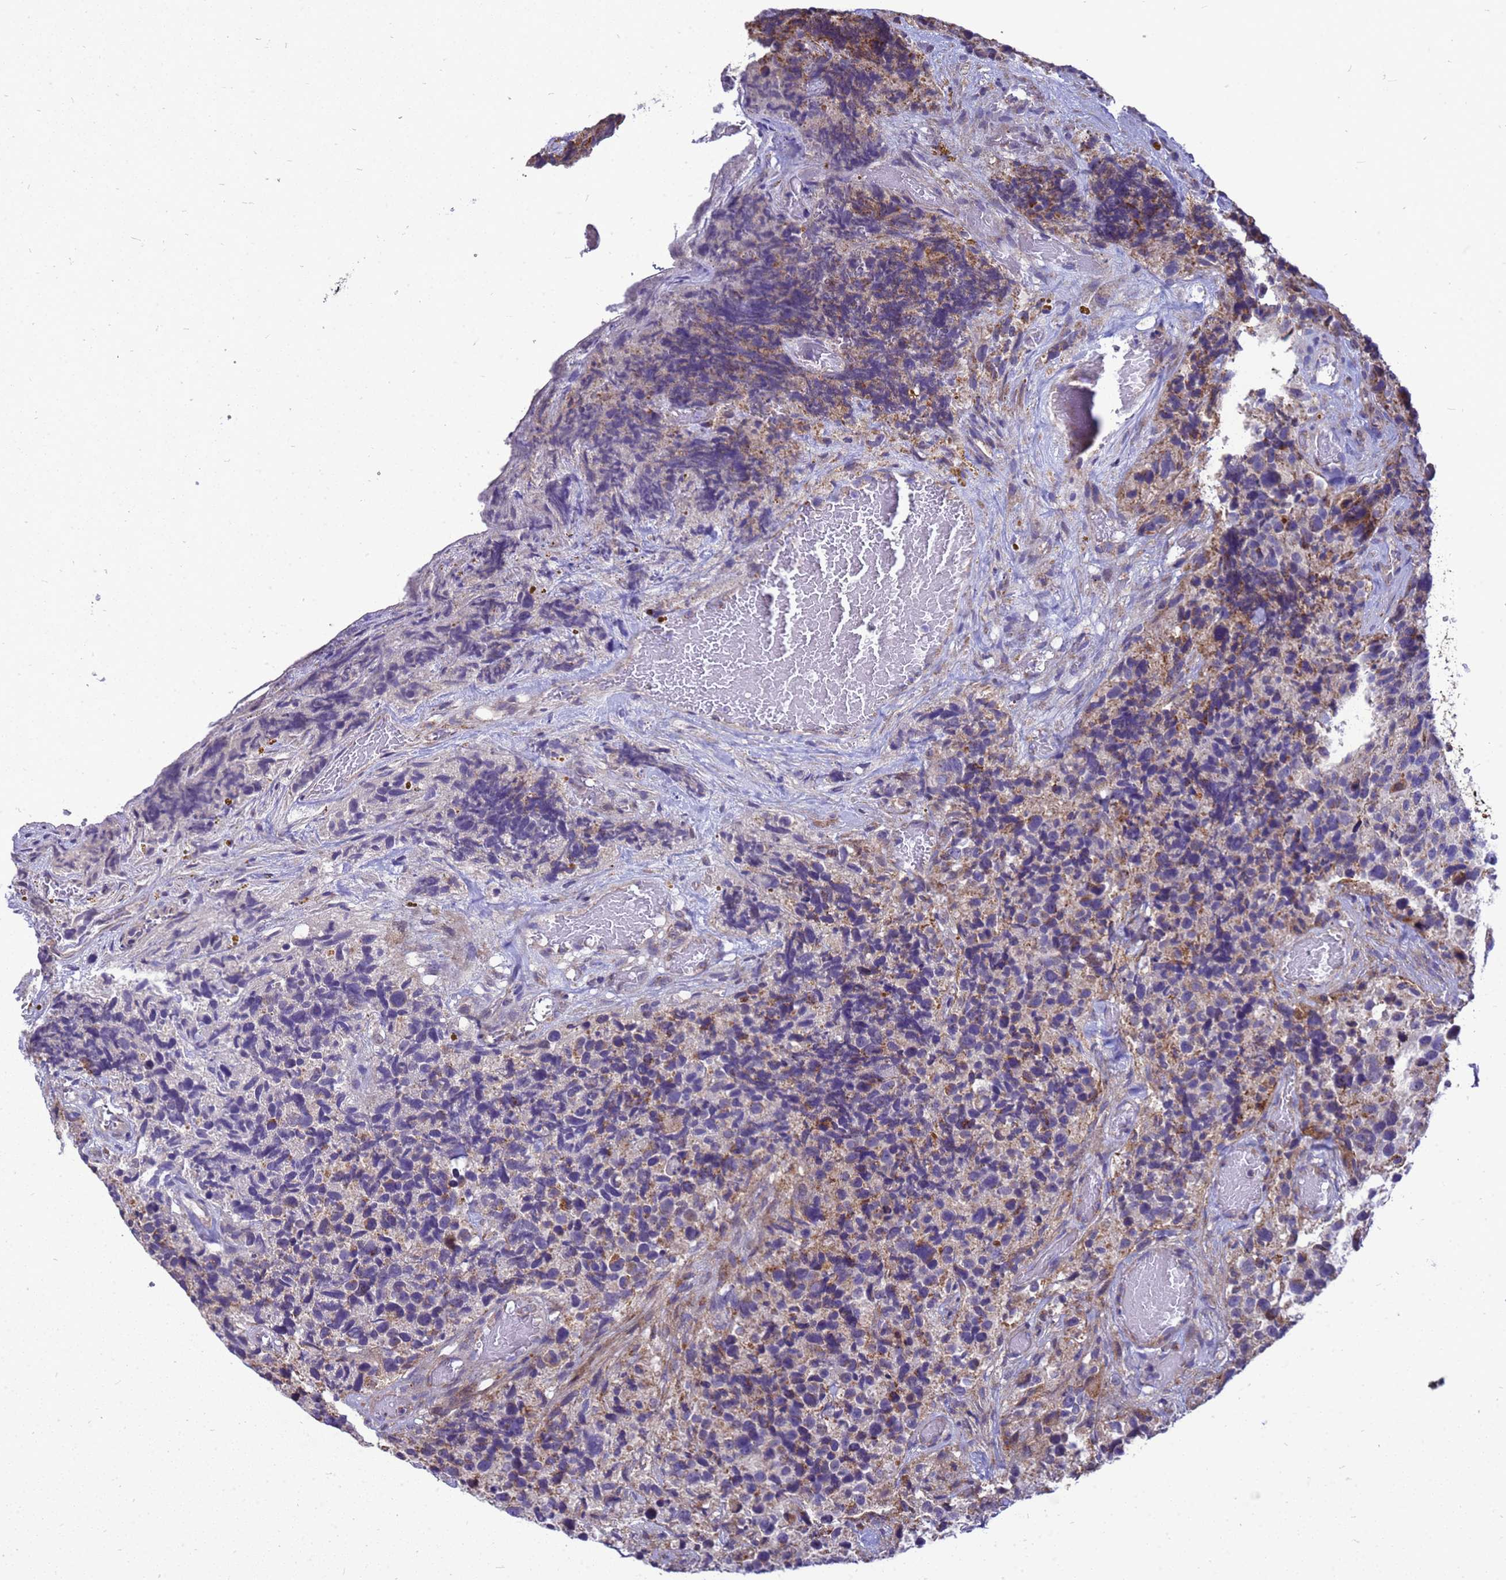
{"staining": {"intensity": "moderate", "quantity": "<25%", "location": "cytoplasmic/membranous"}, "tissue": "glioma", "cell_type": "Tumor cells", "image_type": "cancer", "snomed": [{"axis": "morphology", "description": "Glioma, malignant, High grade"}, {"axis": "topography", "description": "Brain"}], "caption": "This is a micrograph of IHC staining of malignant glioma (high-grade), which shows moderate expression in the cytoplasmic/membranous of tumor cells.", "gene": "CMC4", "patient": {"sex": "male", "age": 69}}